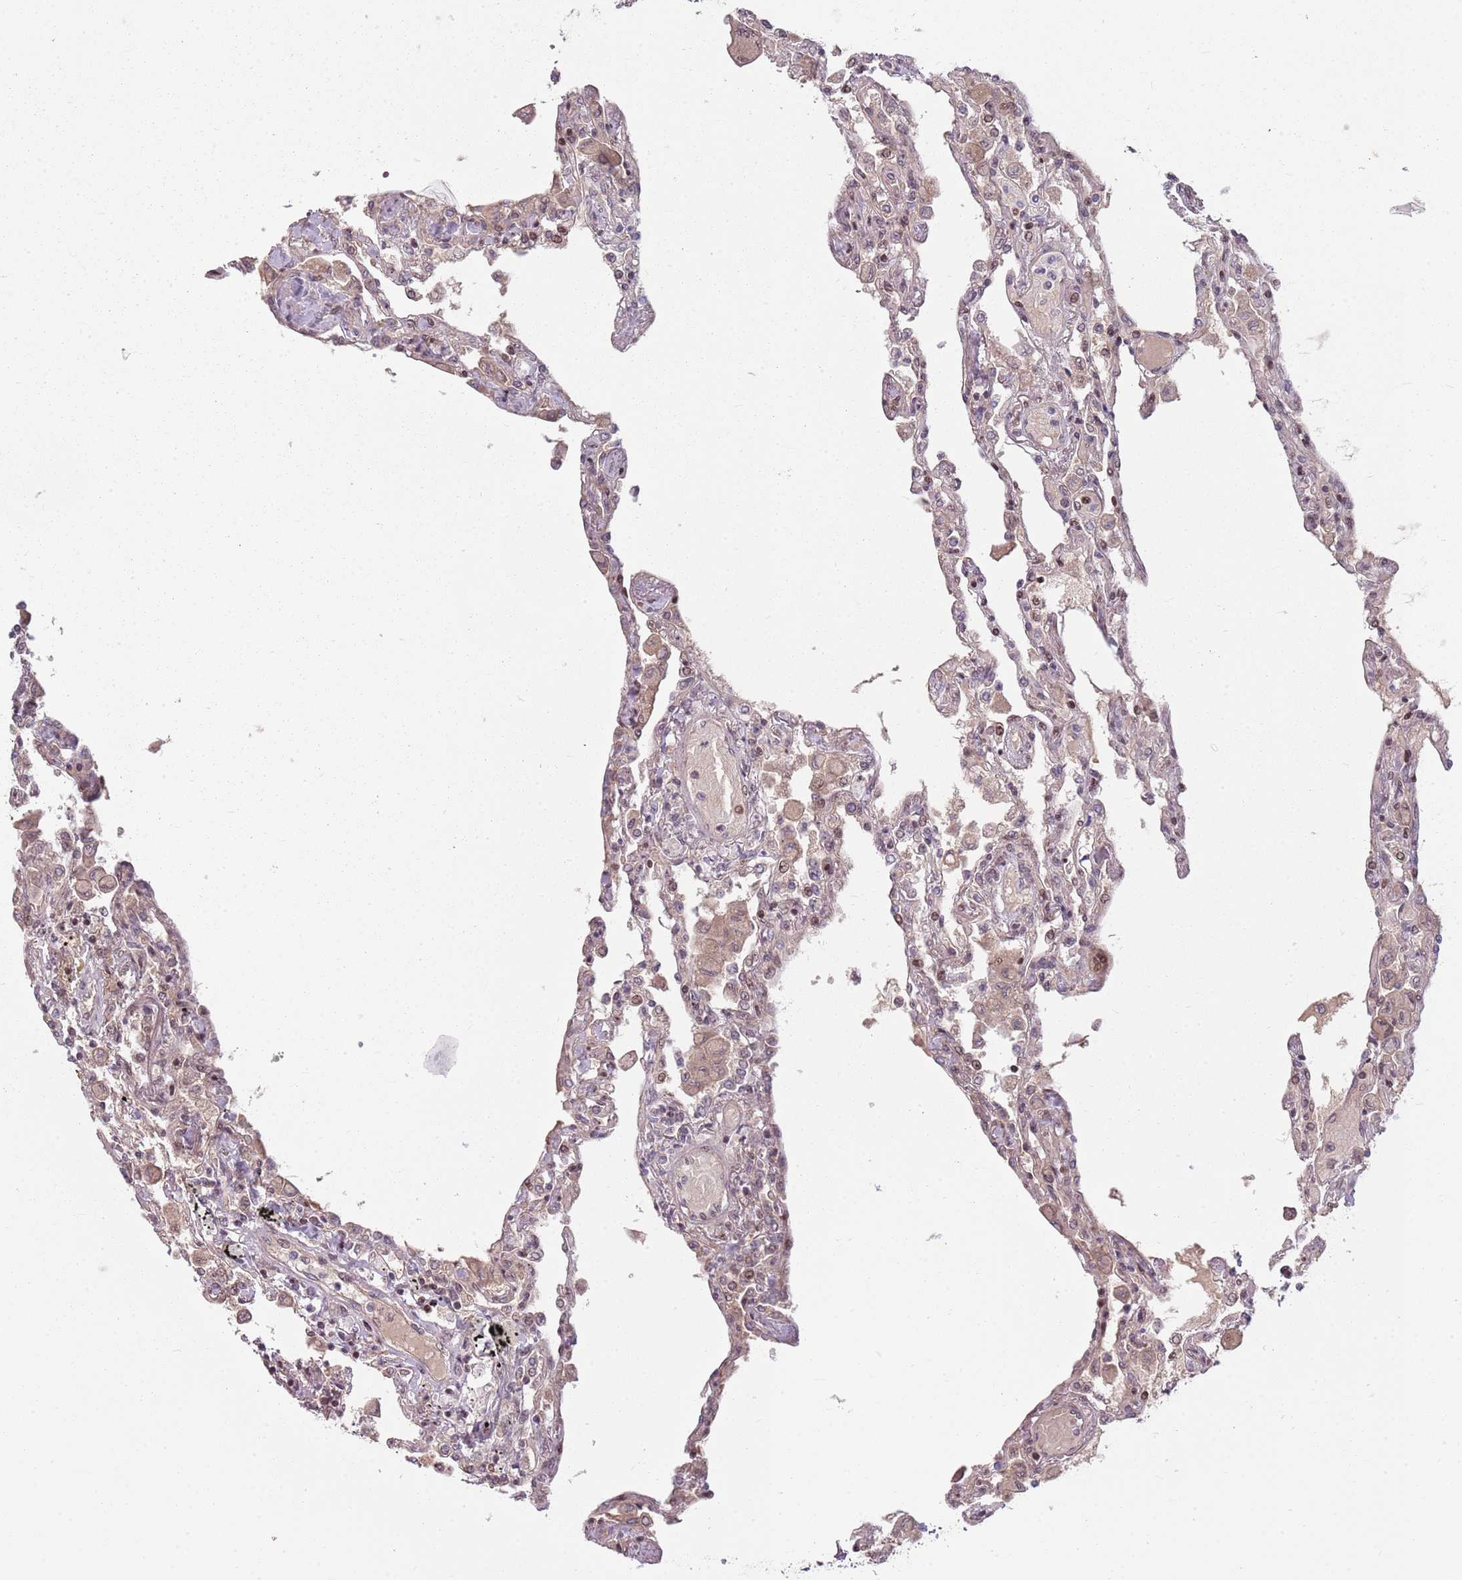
{"staining": {"intensity": "weak", "quantity": ">75%", "location": "cytoplasmic/membranous,nuclear"}, "tissue": "lung", "cell_type": "Alveolar cells", "image_type": "normal", "snomed": [{"axis": "morphology", "description": "Normal tissue, NOS"}, {"axis": "topography", "description": "Bronchus"}, {"axis": "topography", "description": "Lung"}], "caption": "Immunohistochemistry (IHC) staining of benign lung, which reveals low levels of weak cytoplasmic/membranous,nuclear staining in approximately >75% of alveolar cells indicating weak cytoplasmic/membranous,nuclear protein positivity. The staining was performed using DAB (brown) for protein detection and nuclei were counterstained in hematoxylin (blue).", "gene": "ADGRG1", "patient": {"sex": "female", "age": 49}}